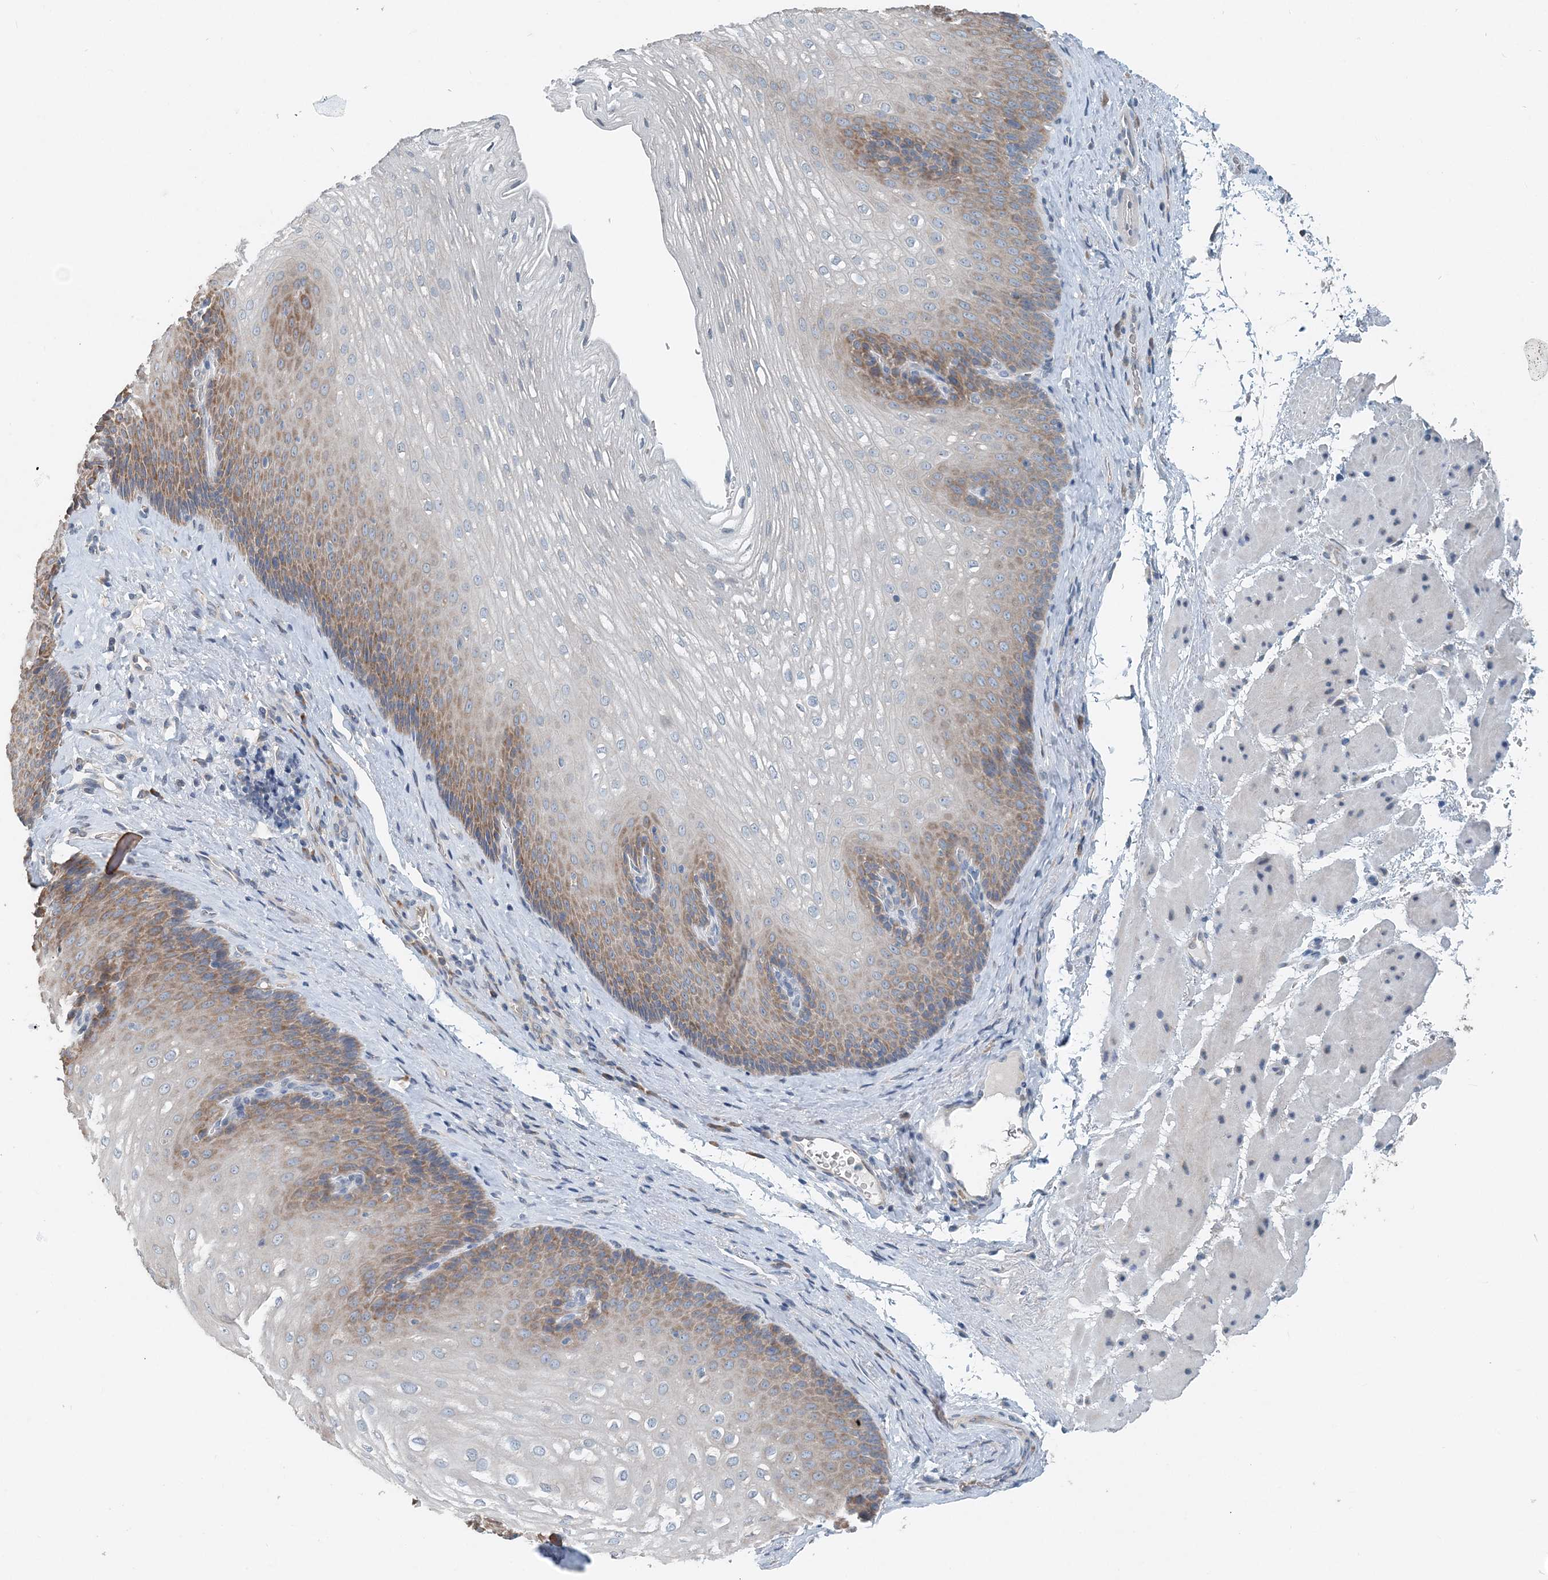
{"staining": {"intensity": "moderate", "quantity": "25%-75%", "location": "cytoplasmic/membranous"}, "tissue": "esophagus", "cell_type": "Squamous epithelial cells", "image_type": "normal", "snomed": [{"axis": "morphology", "description": "Normal tissue, NOS"}, {"axis": "topography", "description": "Esophagus"}], "caption": "Moderate cytoplasmic/membranous expression for a protein is present in approximately 25%-75% of squamous epithelial cells of benign esophagus using immunohistochemistry.", "gene": "EEF1A2", "patient": {"sex": "female", "age": 66}}